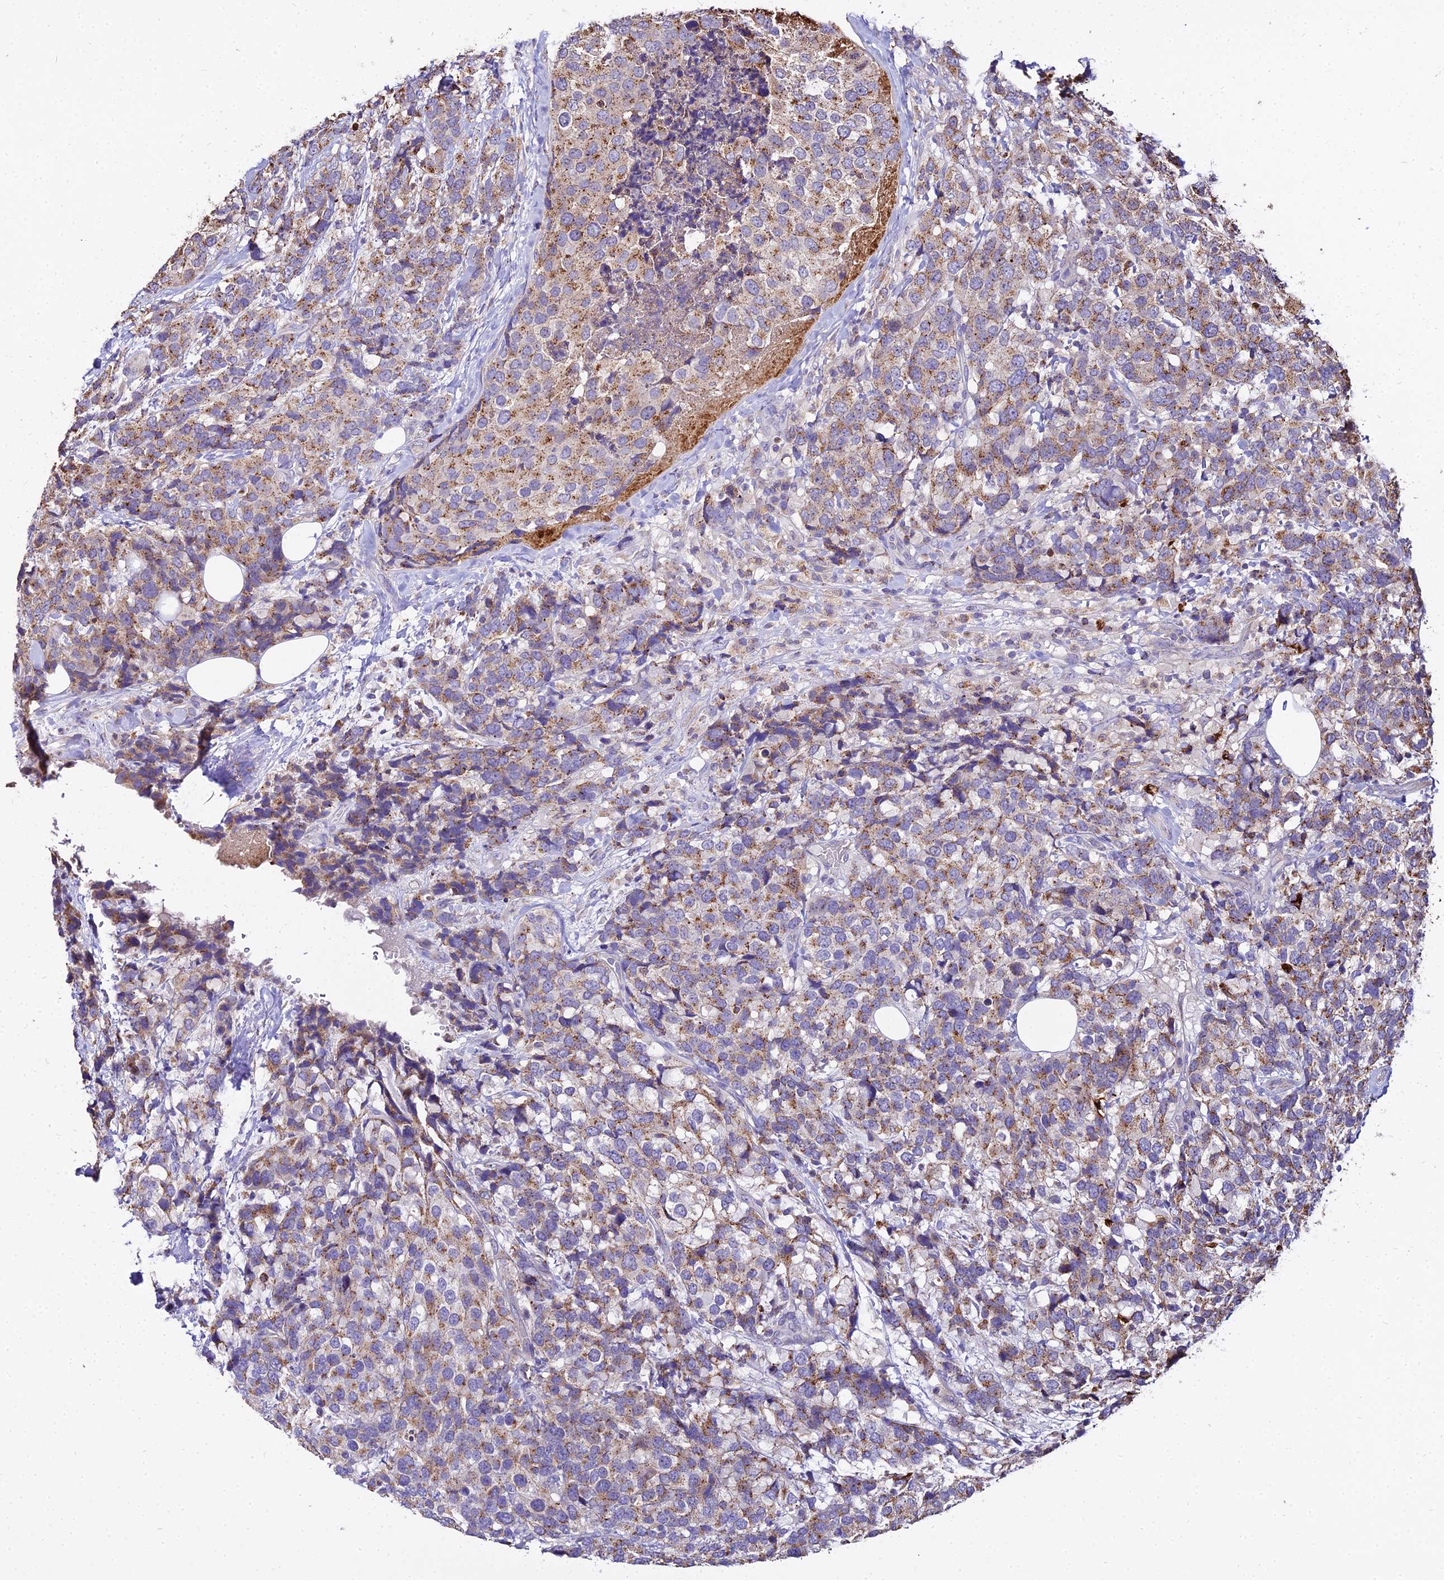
{"staining": {"intensity": "moderate", "quantity": ">75%", "location": "cytoplasmic/membranous"}, "tissue": "breast cancer", "cell_type": "Tumor cells", "image_type": "cancer", "snomed": [{"axis": "morphology", "description": "Lobular carcinoma"}, {"axis": "topography", "description": "Breast"}], "caption": "A brown stain labels moderate cytoplasmic/membranous expression of a protein in breast lobular carcinoma tumor cells. The staining was performed using DAB to visualize the protein expression in brown, while the nuclei were stained in blue with hematoxylin (Magnification: 20x).", "gene": "PEX19", "patient": {"sex": "female", "age": 59}}